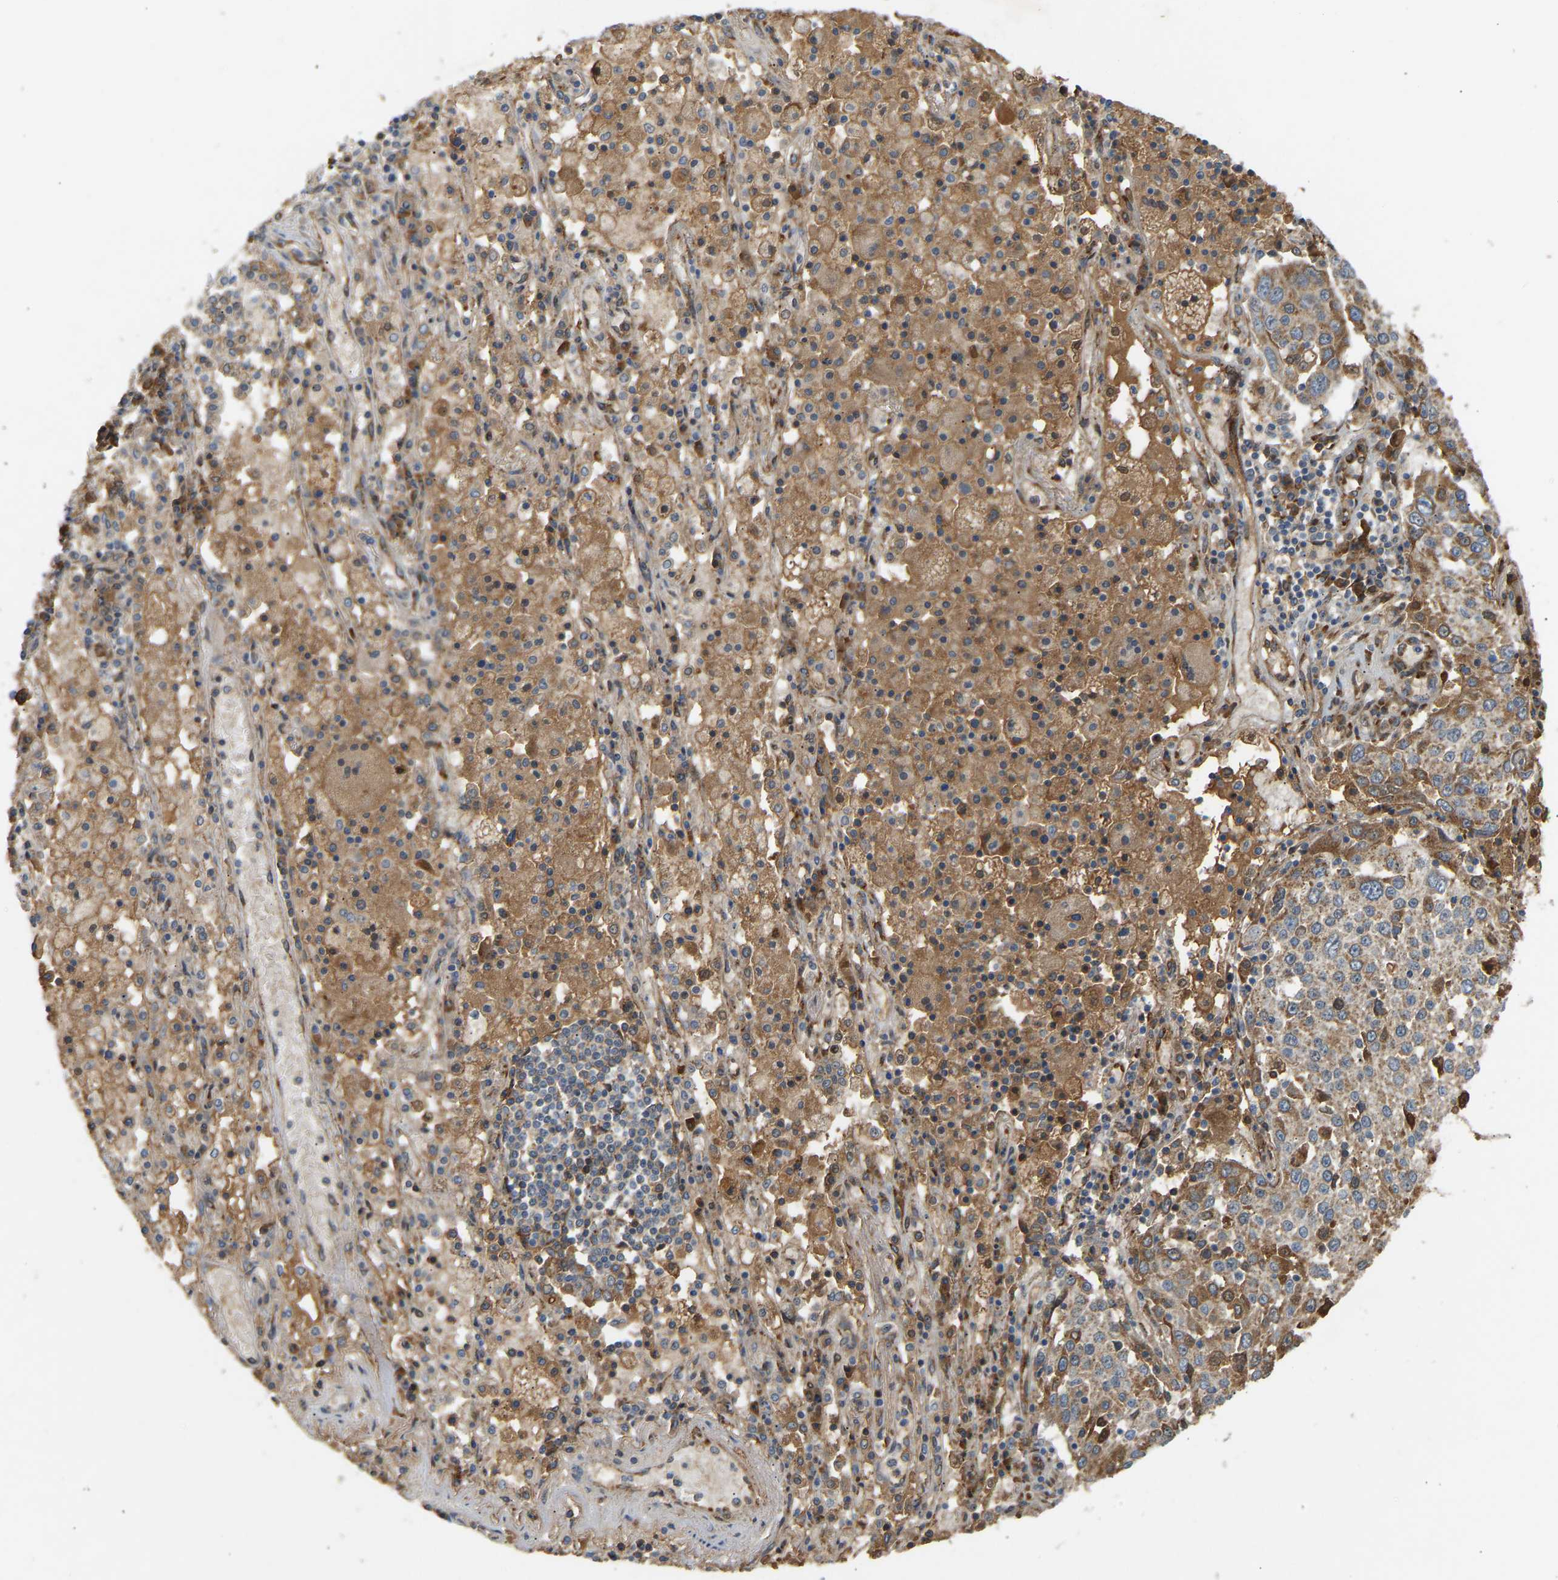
{"staining": {"intensity": "moderate", "quantity": "<25%", "location": "cytoplasmic/membranous"}, "tissue": "lung cancer", "cell_type": "Tumor cells", "image_type": "cancer", "snomed": [{"axis": "morphology", "description": "Squamous cell carcinoma, NOS"}, {"axis": "topography", "description": "Lung"}], "caption": "DAB (3,3'-diaminobenzidine) immunohistochemical staining of lung cancer (squamous cell carcinoma) shows moderate cytoplasmic/membranous protein positivity in approximately <25% of tumor cells.", "gene": "PTCD1", "patient": {"sex": "male", "age": 65}}